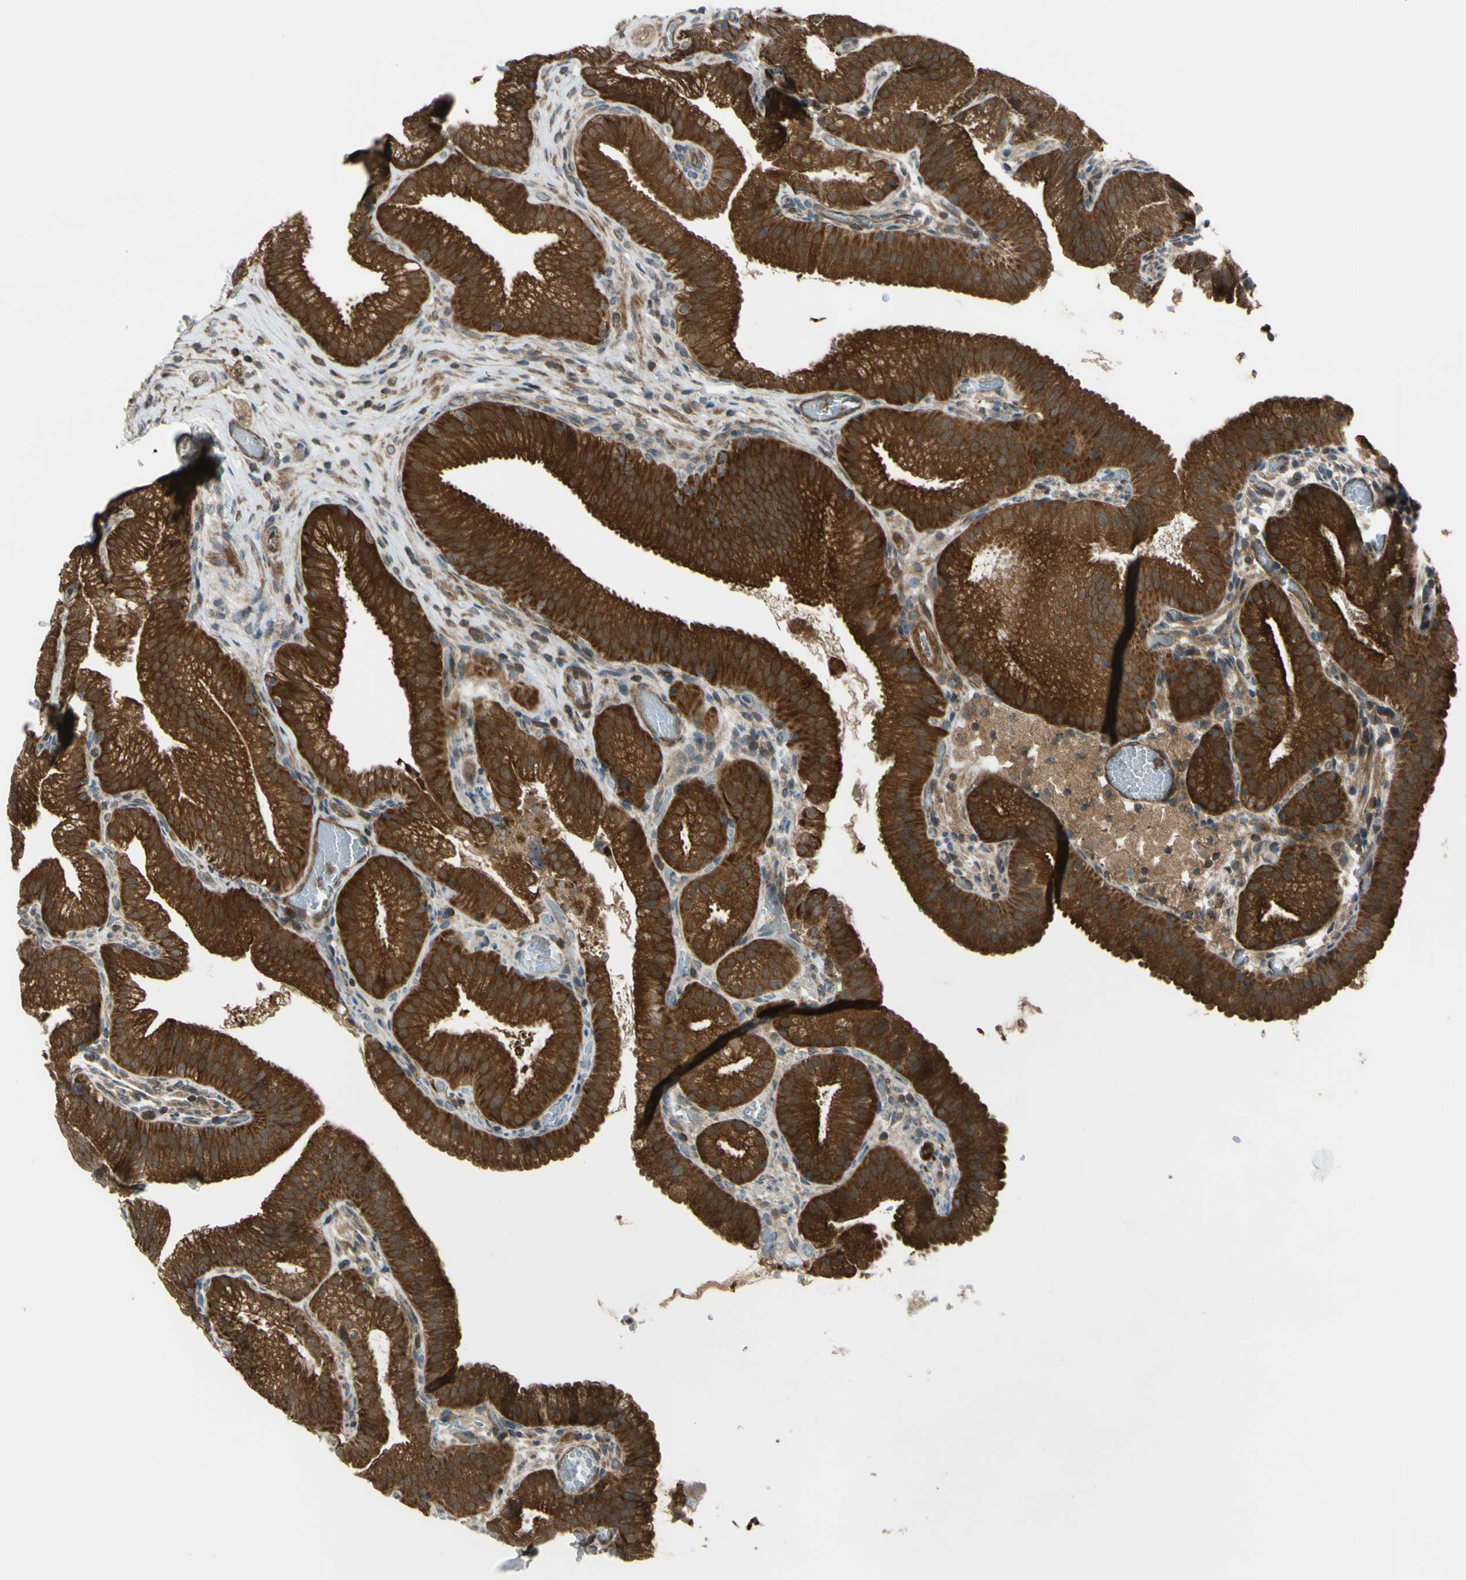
{"staining": {"intensity": "strong", "quantity": ">75%", "location": "cytoplasmic/membranous"}, "tissue": "gallbladder", "cell_type": "Glandular cells", "image_type": "normal", "snomed": [{"axis": "morphology", "description": "Normal tissue, NOS"}, {"axis": "topography", "description": "Gallbladder"}], "caption": "Human gallbladder stained with a brown dye displays strong cytoplasmic/membranous positive expression in about >75% of glandular cells.", "gene": "FLII", "patient": {"sex": "male", "age": 54}}